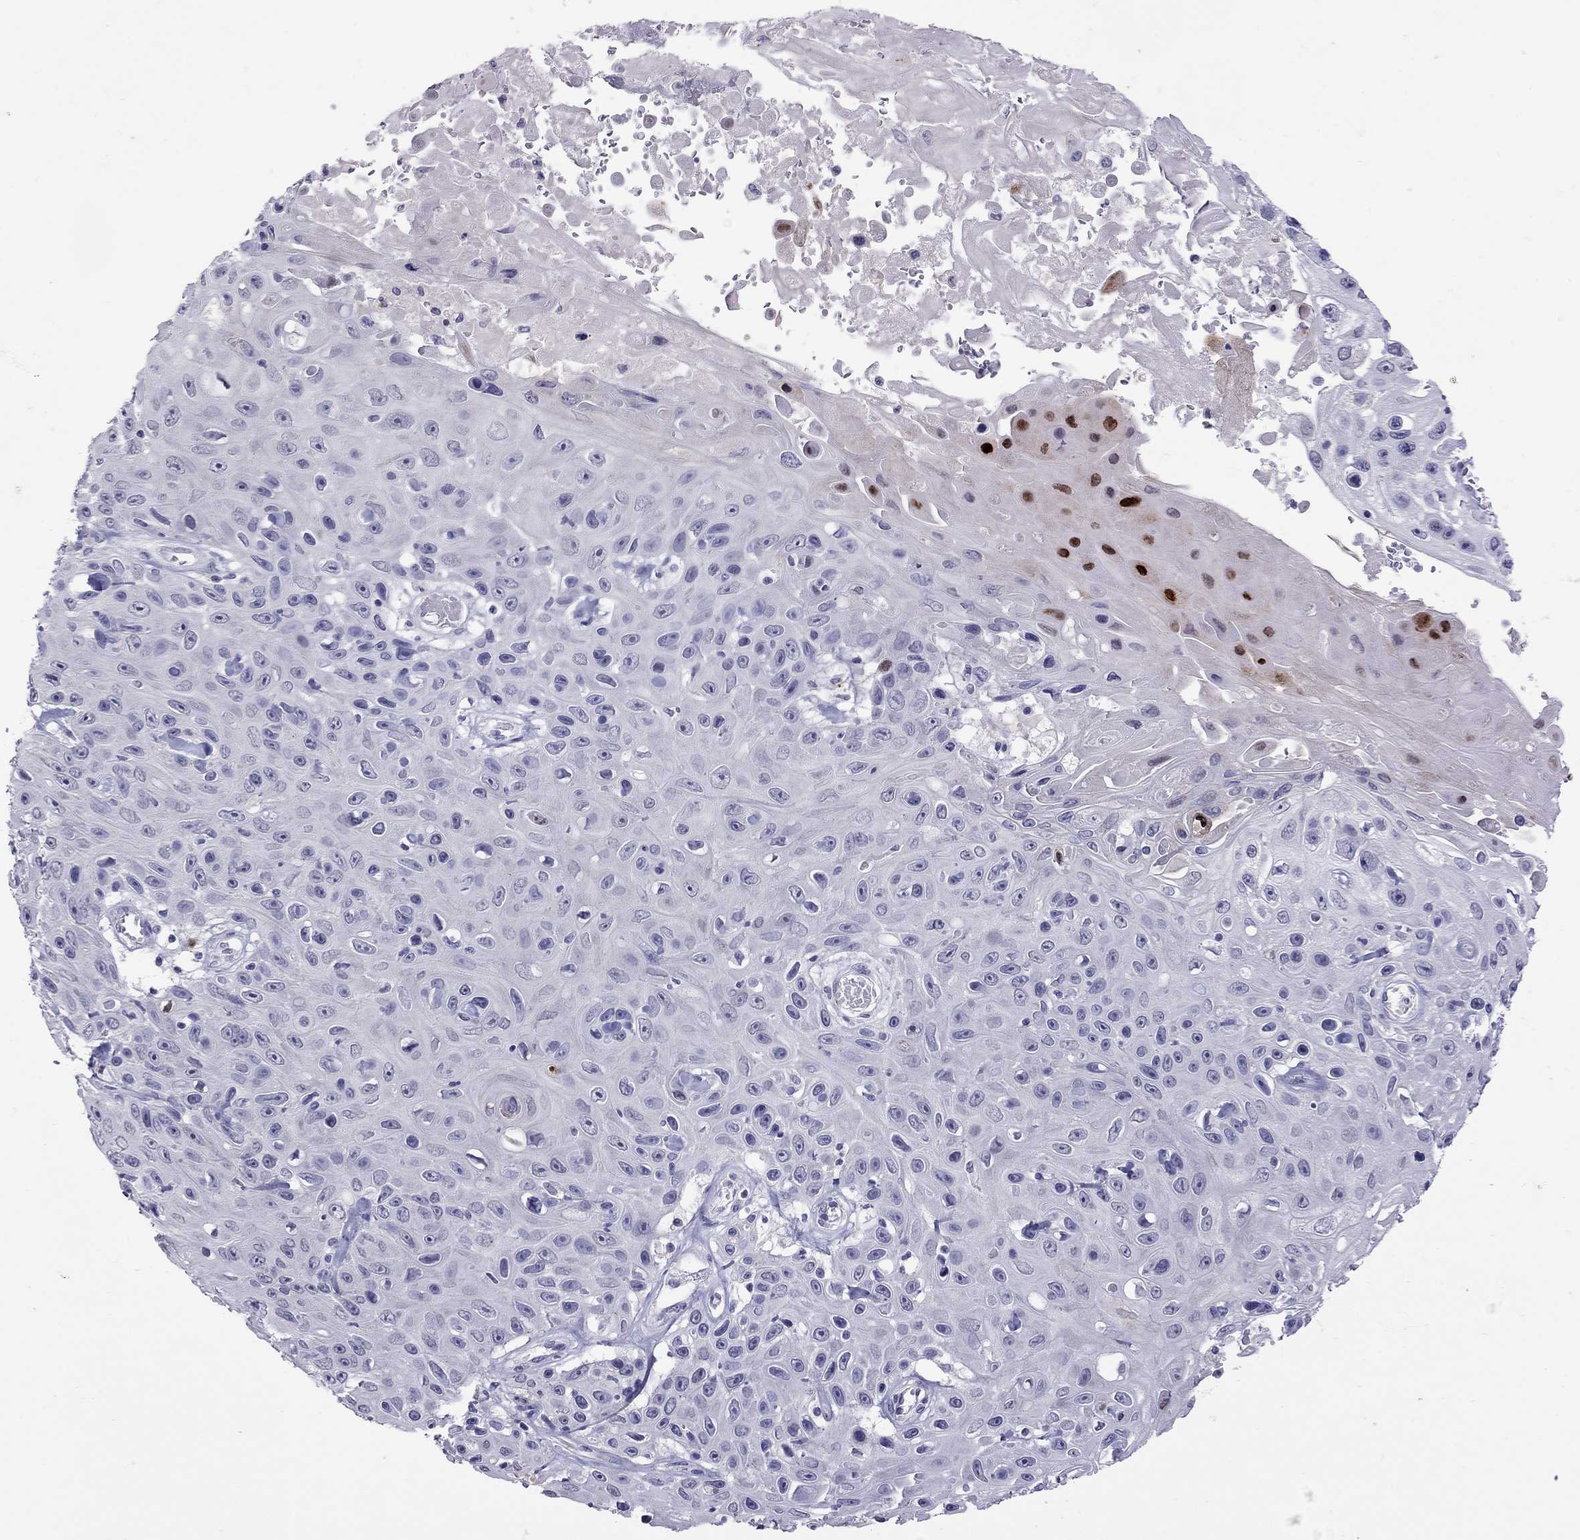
{"staining": {"intensity": "negative", "quantity": "none", "location": "none"}, "tissue": "skin cancer", "cell_type": "Tumor cells", "image_type": "cancer", "snomed": [{"axis": "morphology", "description": "Squamous cell carcinoma, NOS"}, {"axis": "topography", "description": "Skin"}], "caption": "Immunohistochemical staining of human skin squamous cell carcinoma reveals no significant positivity in tumor cells.", "gene": "SLAMF1", "patient": {"sex": "male", "age": 82}}